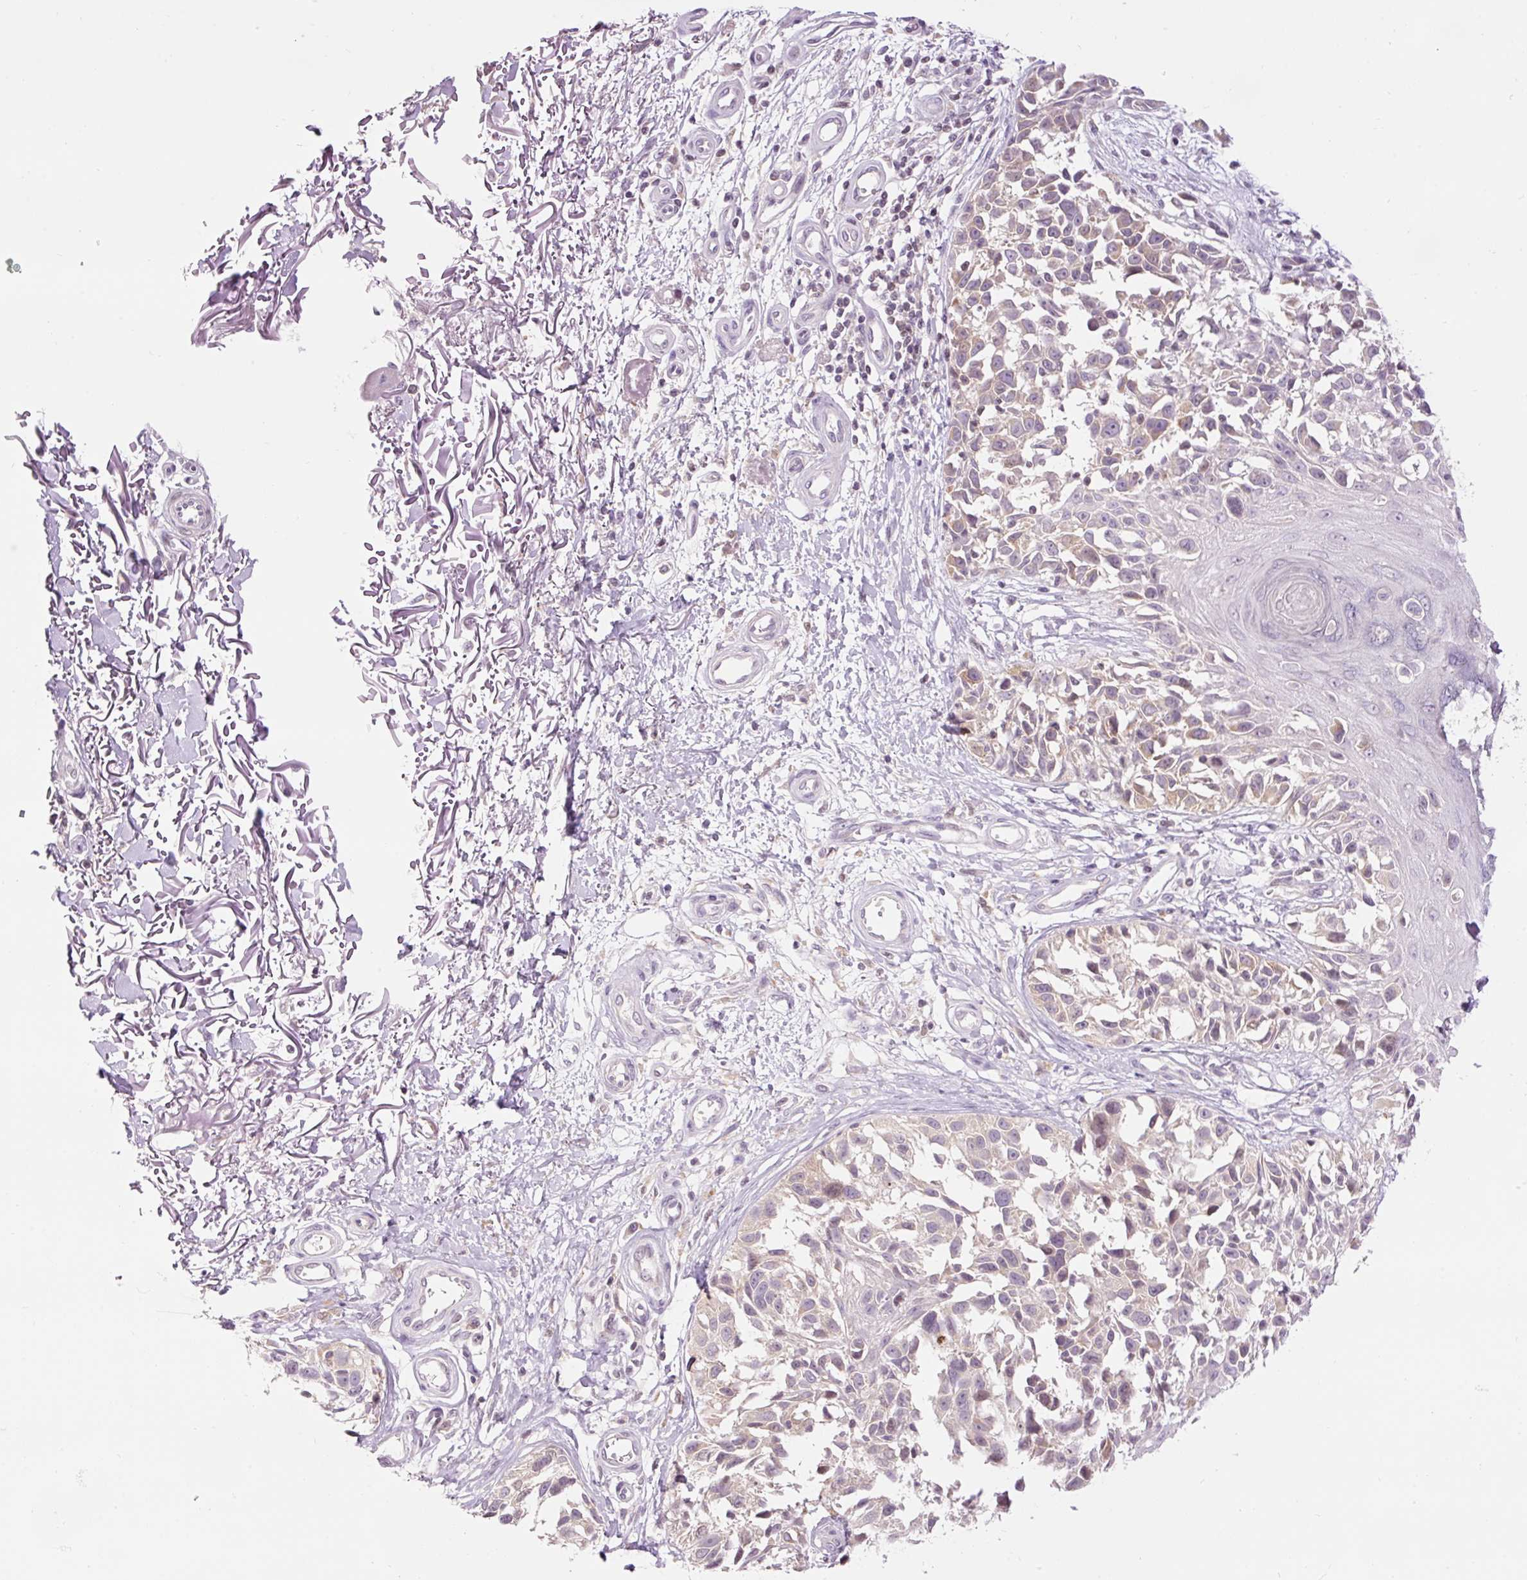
{"staining": {"intensity": "weak", "quantity": "25%-75%", "location": "cytoplasmic/membranous"}, "tissue": "melanoma", "cell_type": "Tumor cells", "image_type": "cancer", "snomed": [{"axis": "morphology", "description": "Malignant melanoma, NOS"}, {"axis": "topography", "description": "Skin"}], "caption": "Protein expression analysis of melanoma exhibits weak cytoplasmic/membranous positivity in approximately 25%-75% of tumor cells.", "gene": "ABHD11", "patient": {"sex": "male", "age": 73}}